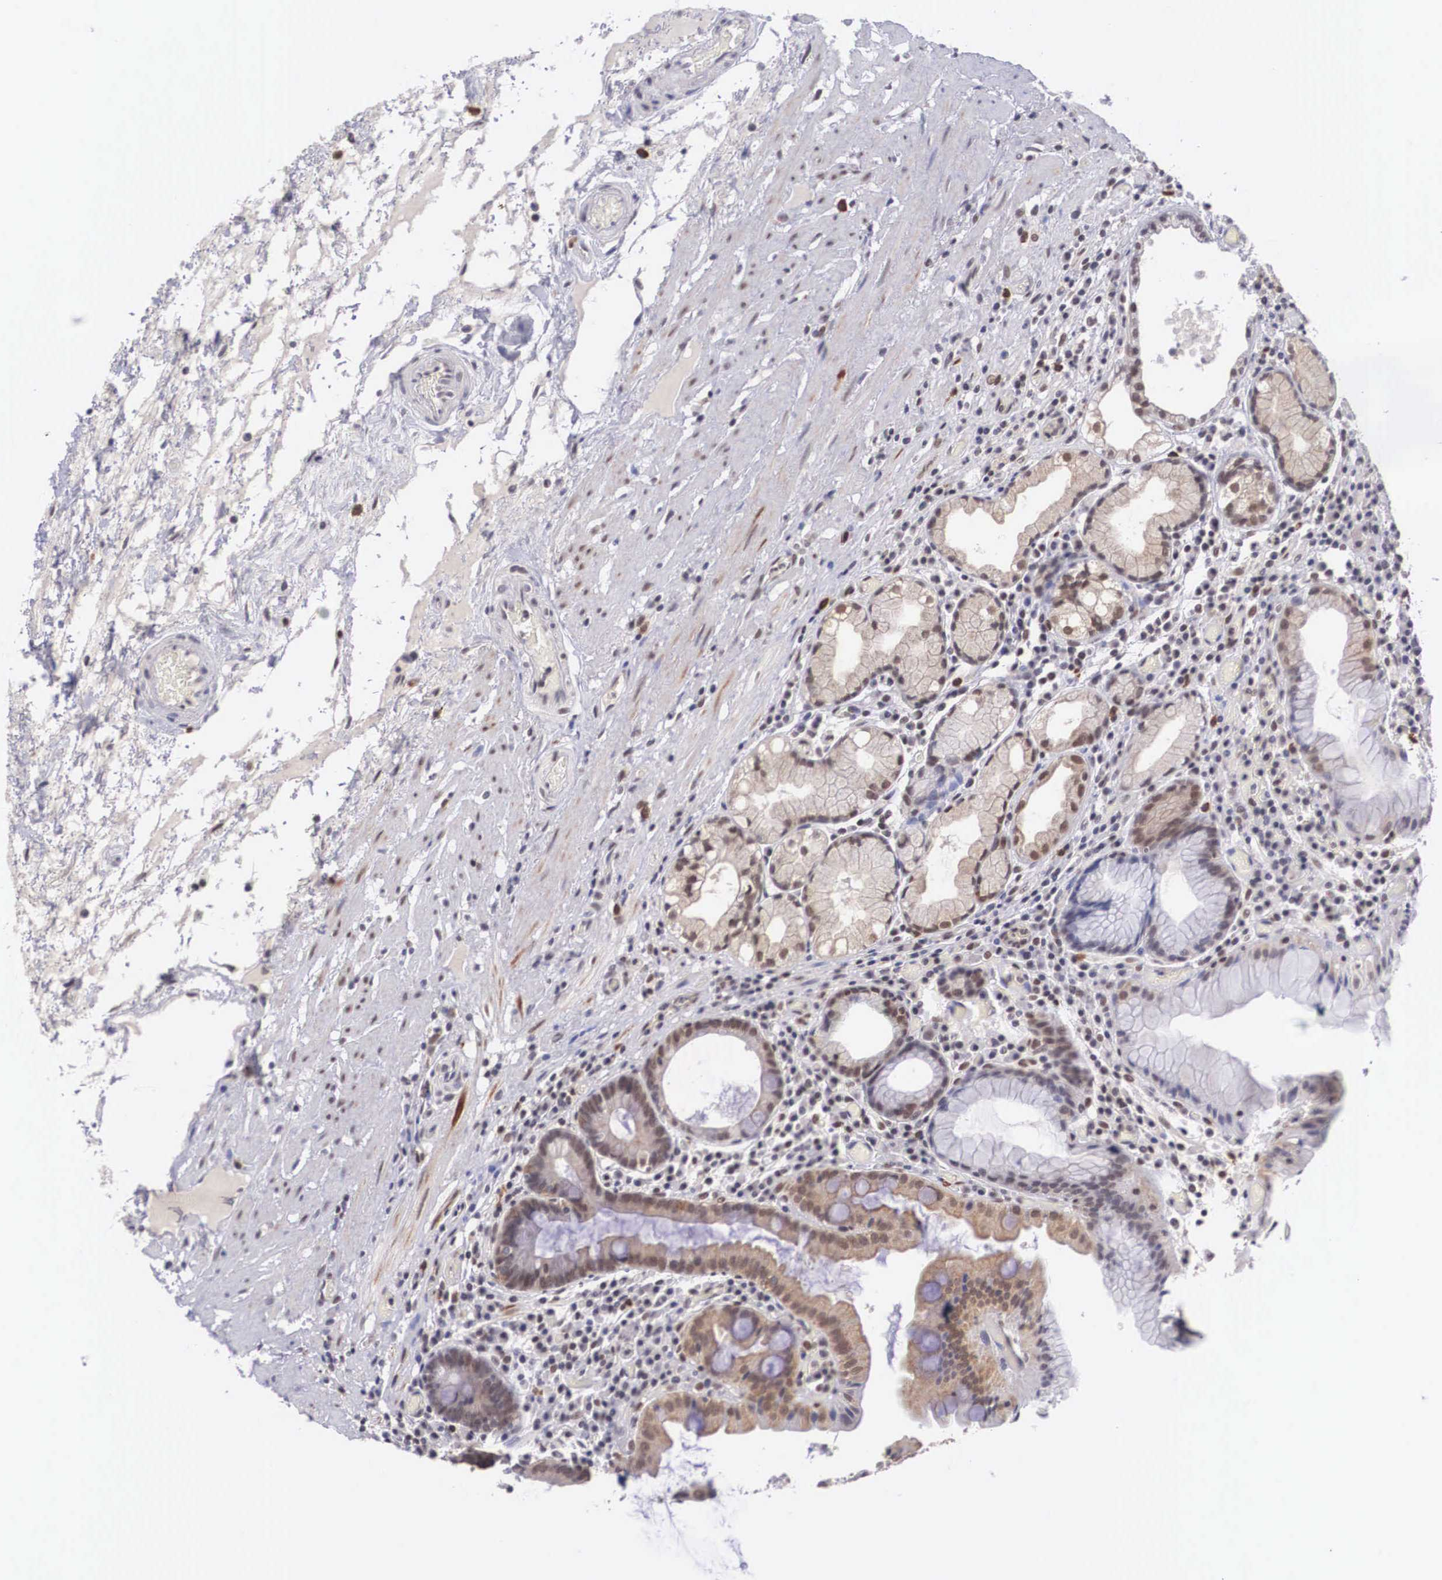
{"staining": {"intensity": "moderate", "quantity": "25%-75%", "location": "cytoplasmic/membranous,nuclear"}, "tissue": "stomach", "cell_type": "Glandular cells", "image_type": "normal", "snomed": [{"axis": "morphology", "description": "Normal tissue, NOS"}, {"axis": "topography", "description": "Stomach, lower"}, {"axis": "topography", "description": "Duodenum"}], "caption": "Immunohistochemical staining of benign stomach reveals 25%-75% levels of moderate cytoplasmic/membranous,nuclear protein expression in approximately 25%-75% of glandular cells. The protein of interest is stained brown, and the nuclei are stained in blue (DAB IHC with brightfield microscopy, high magnification).", "gene": "NINL", "patient": {"sex": "male", "age": 84}}